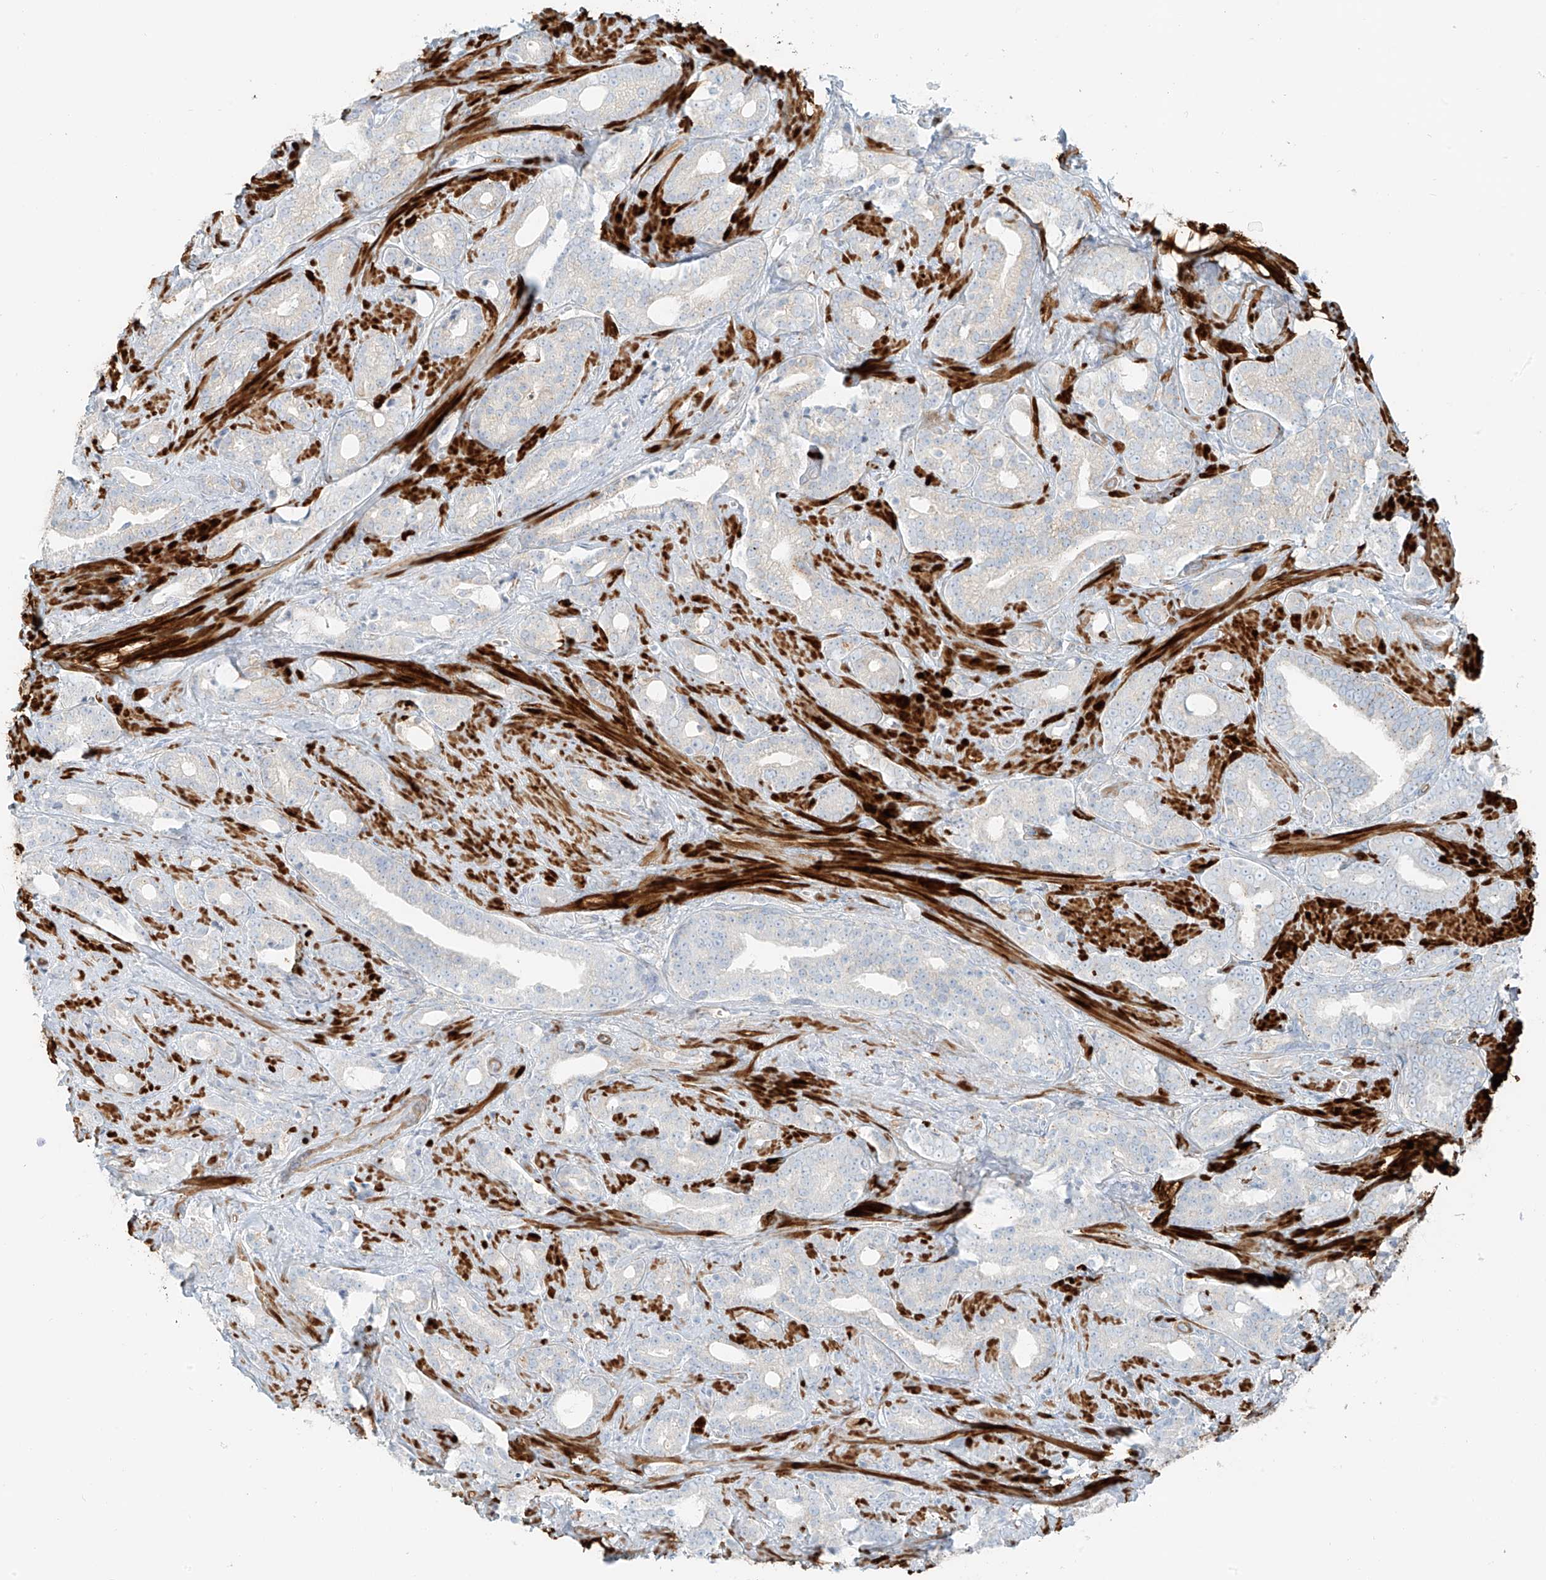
{"staining": {"intensity": "negative", "quantity": "none", "location": "none"}, "tissue": "prostate cancer", "cell_type": "Tumor cells", "image_type": "cancer", "snomed": [{"axis": "morphology", "description": "Adenocarcinoma, High grade"}, {"axis": "topography", "description": "Prostate and seminal vesicle, NOS"}], "caption": "There is no significant expression in tumor cells of prostate cancer (high-grade adenocarcinoma).", "gene": "SMCP", "patient": {"sex": "male", "age": 67}}